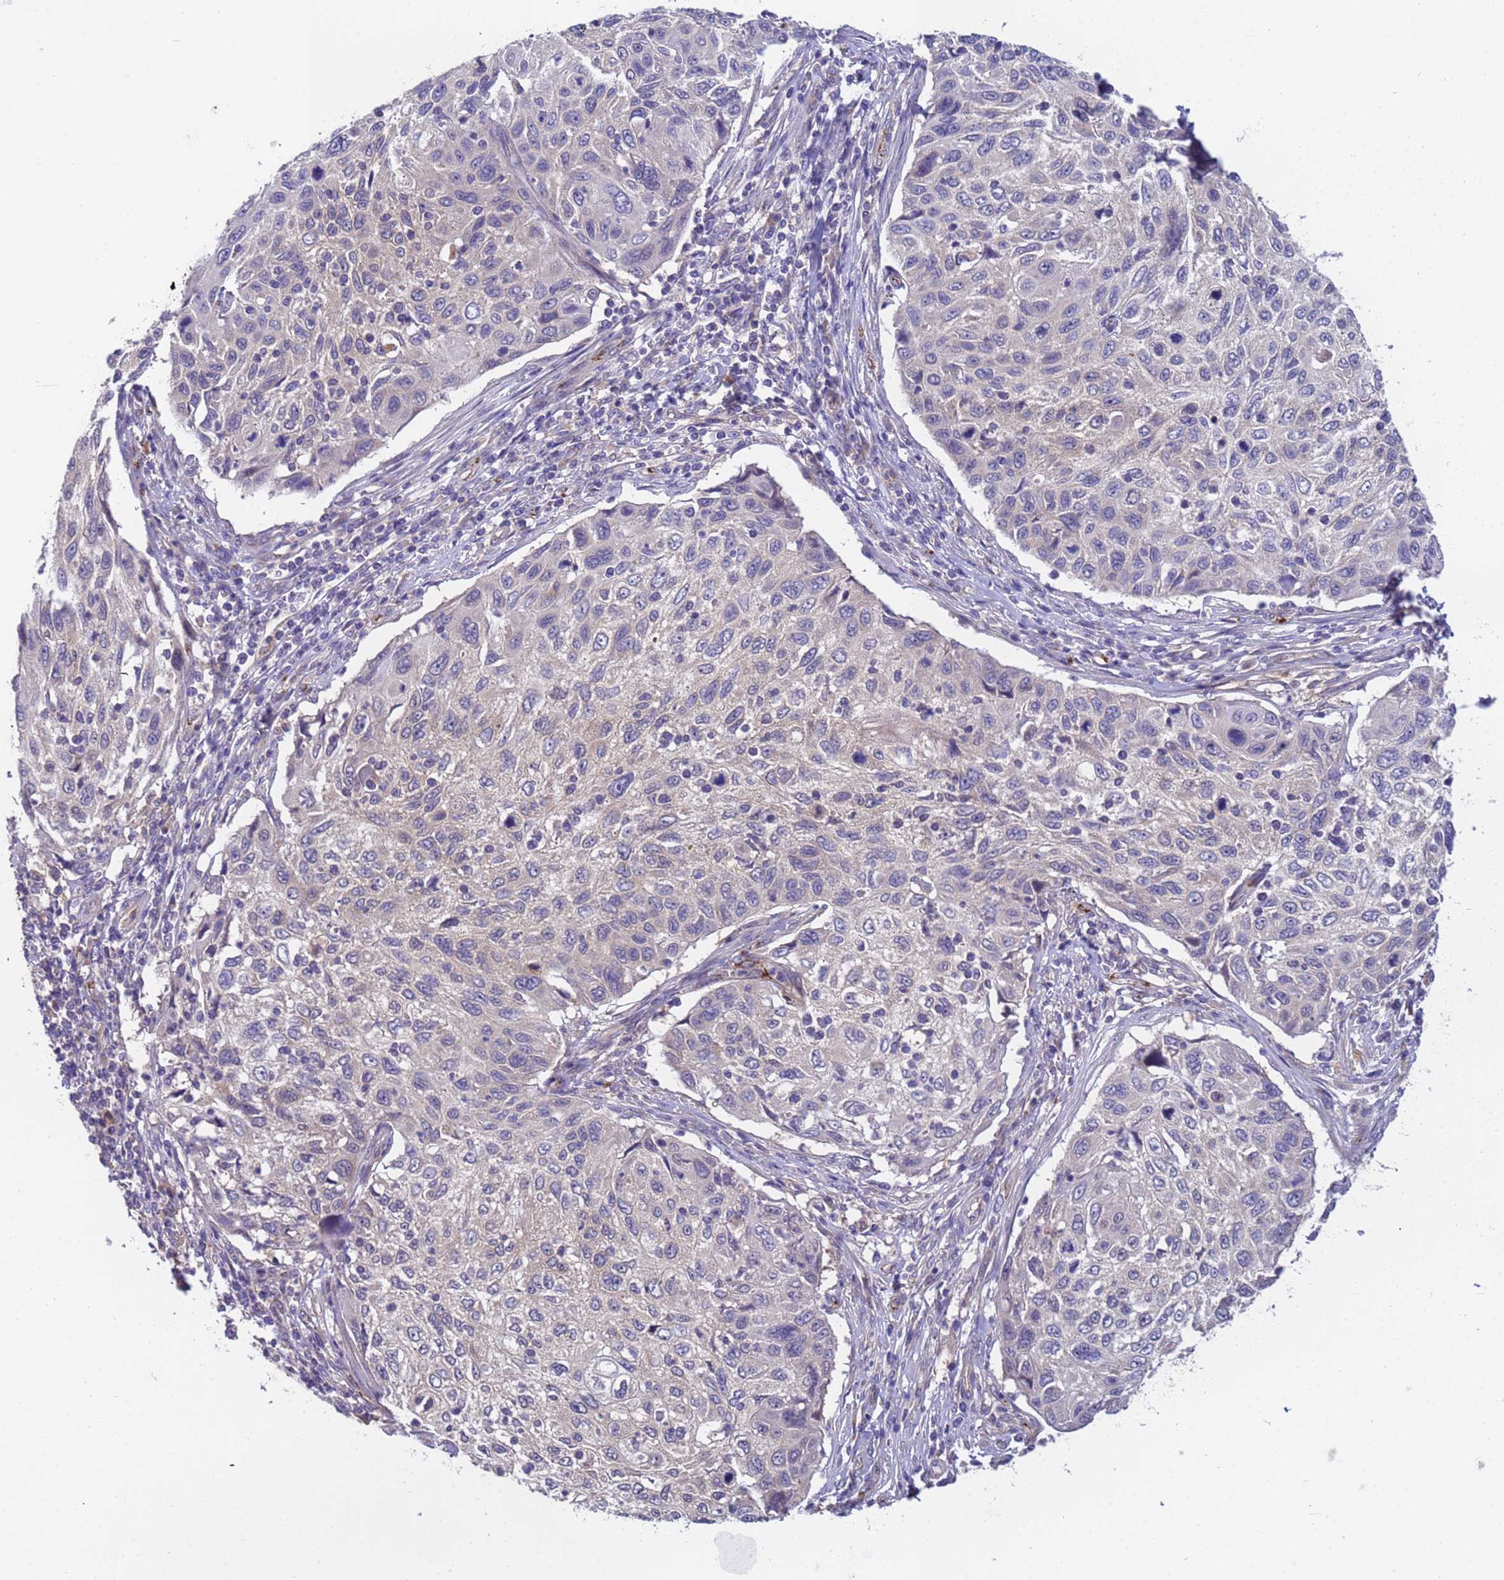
{"staining": {"intensity": "negative", "quantity": "none", "location": "none"}, "tissue": "cervical cancer", "cell_type": "Tumor cells", "image_type": "cancer", "snomed": [{"axis": "morphology", "description": "Squamous cell carcinoma, NOS"}, {"axis": "topography", "description": "Cervix"}], "caption": "DAB (3,3'-diaminobenzidine) immunohistochemical staining of human cervical cancer (squamous cell carcinoma) reveals no significant staining in tumor cells.", "gene": "ZNF248", "patient": {"sex": "female", "age": 70}}